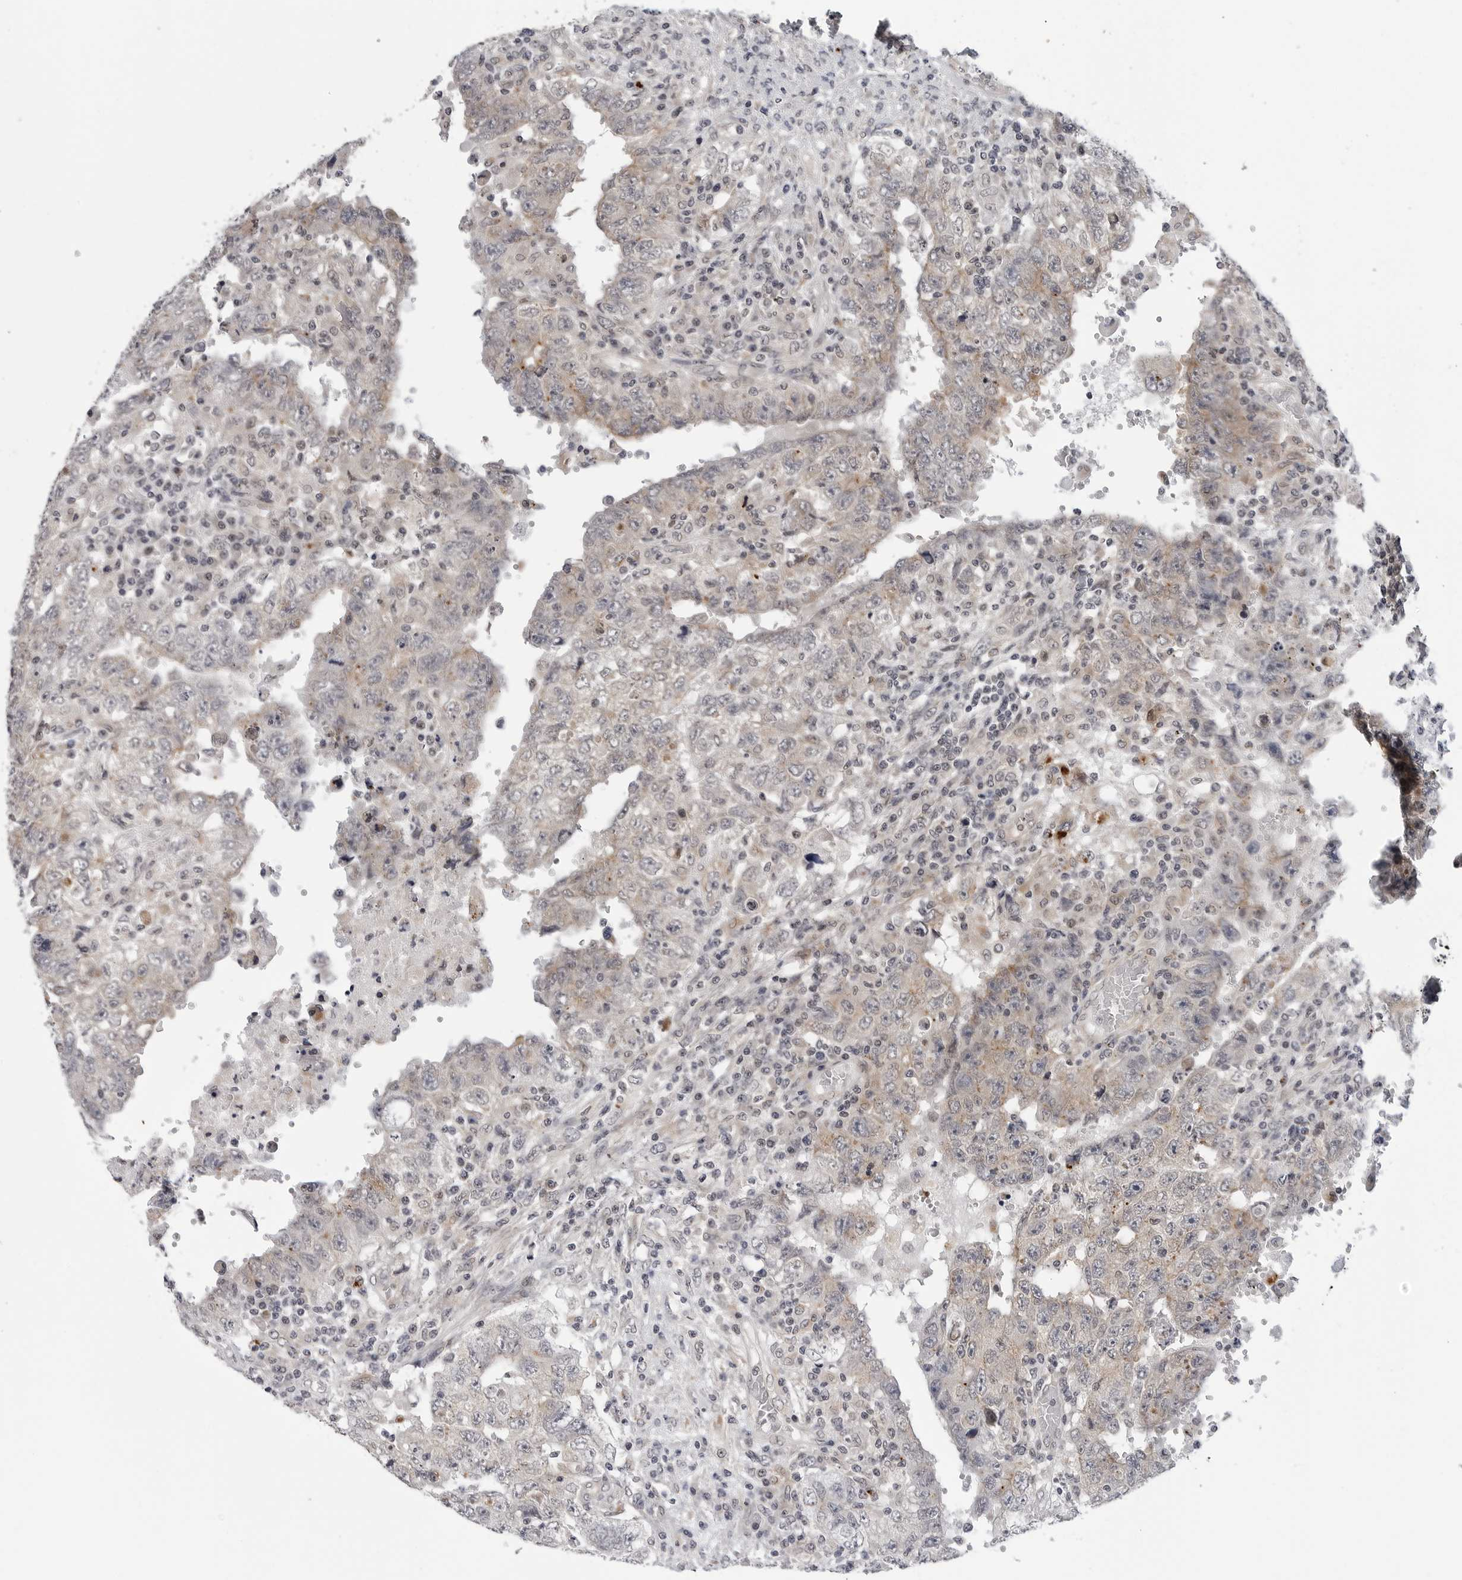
{"staining": {"intensity": "weak", "quantity": "25%-75%", "location": "cytoplasmic/membranous"}, "tissue": "testis cancer", "cell_type": "Tumor cells", "image_type": "cancer", "snomed": [{"axis": "morphology", "description": "Carcinoma, Embryonal, NOS"}, {"axis": "topography", "description": "Testis"}], "caption": "Protein expression analysis of testis cancer shows weak cytoplasmic/membranous expression in approximately 25%-75% of tumor cells. (DAB (3,3'-diaminobenzidine) = brown stain, brightfield microscopy at high magnification).", "gene": "KIAA1614", "patient": {"sex": "male", "age": 26}}